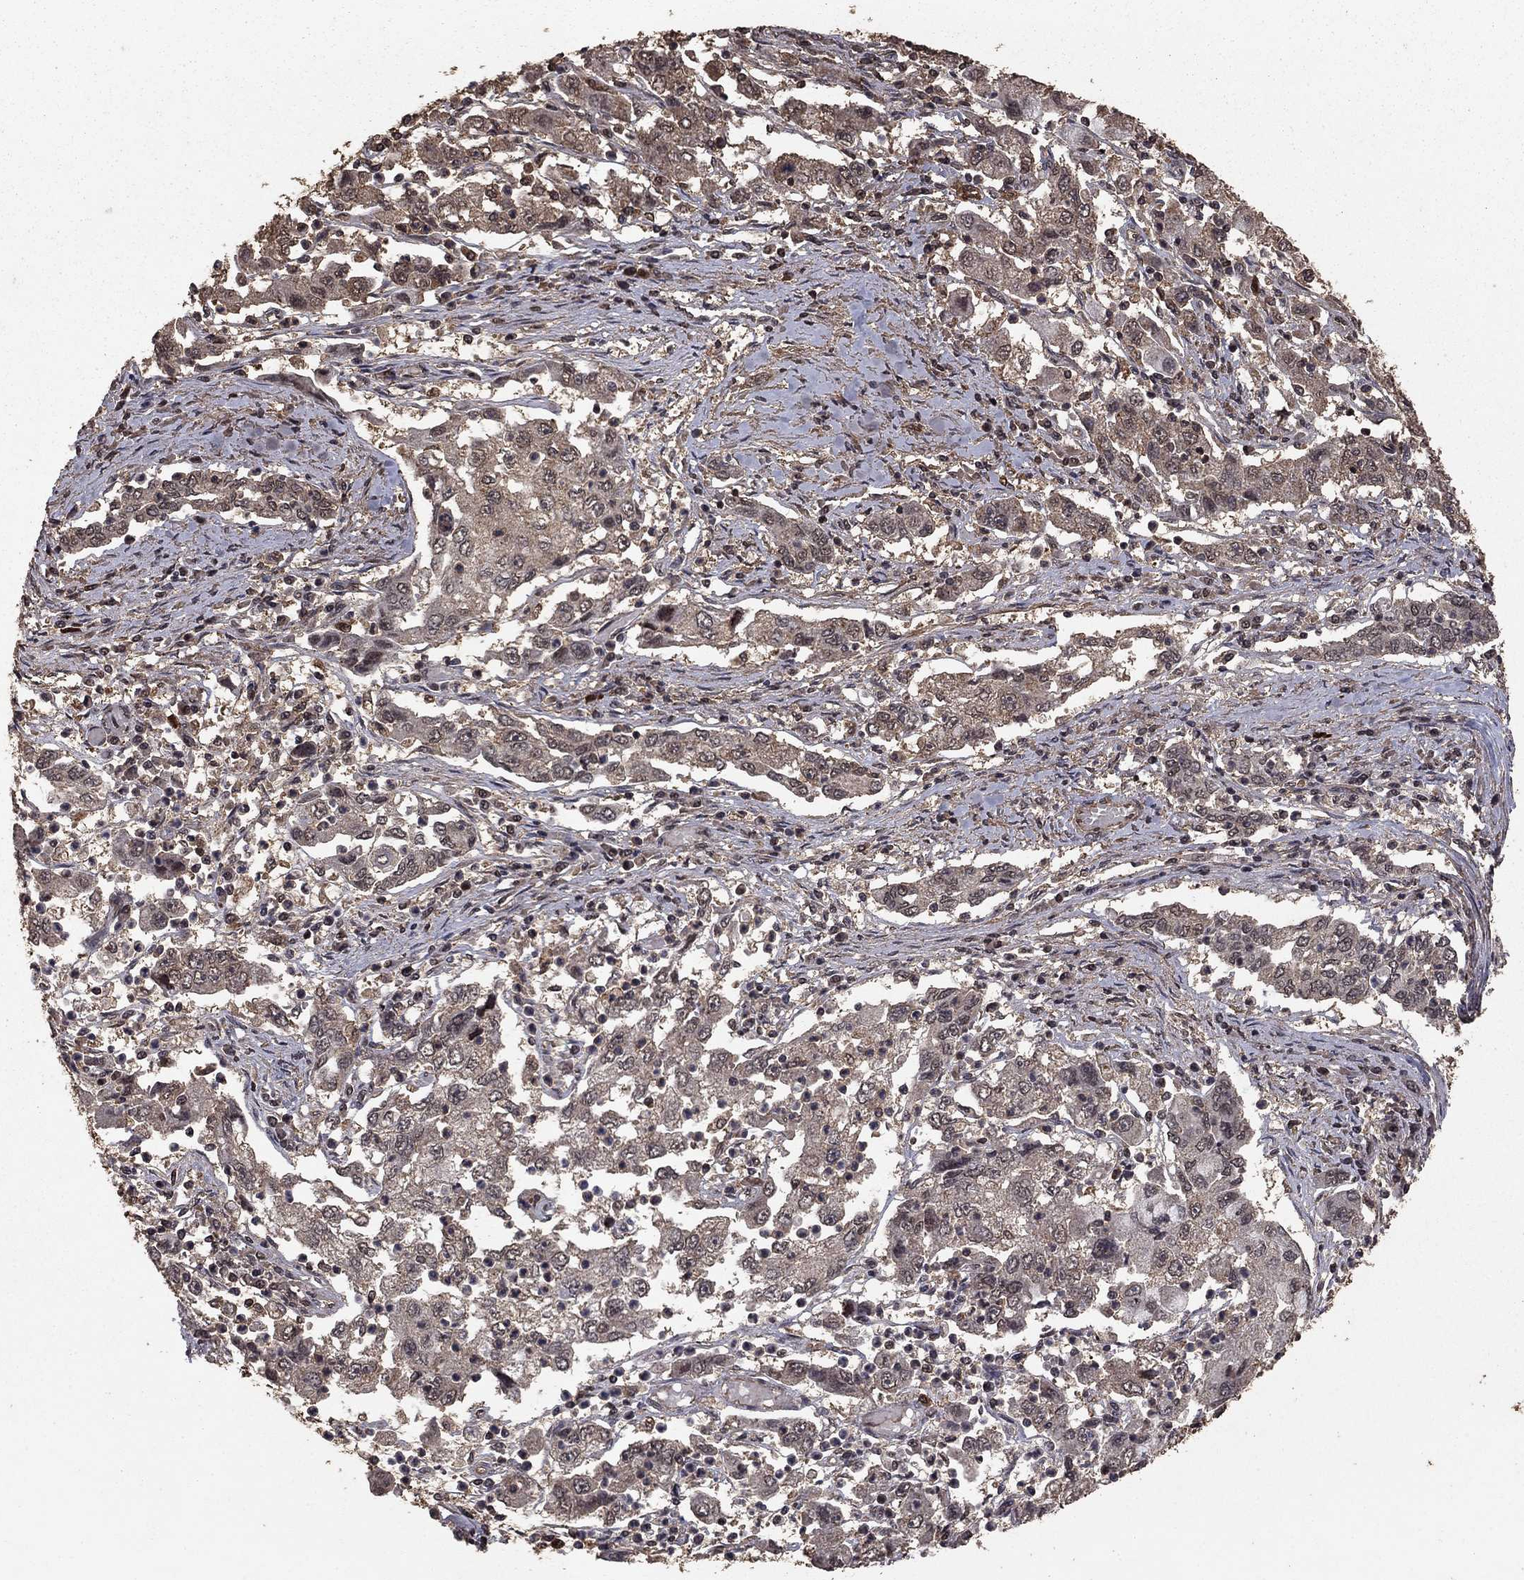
{"staining": {"intensity": "weak", "quantity": "<25%", "location": "cytoplasmic/membranous"}, "tissue": "cervical cancer", "cell_type": "Tumor cells", "image_type": "cancer", "snomed": [{"axis": "morphology", "description": "Squamous cell carcinoma, NOS"}, {"axis": "topography", "description": "Cervix"}], "caption": "Human cervical cancer stained for a protein using immunohistochemistry exhibits no positivity in tumor cells.", "gene": "PRDM1", "patient": {"sex": "female", "age": 36}}